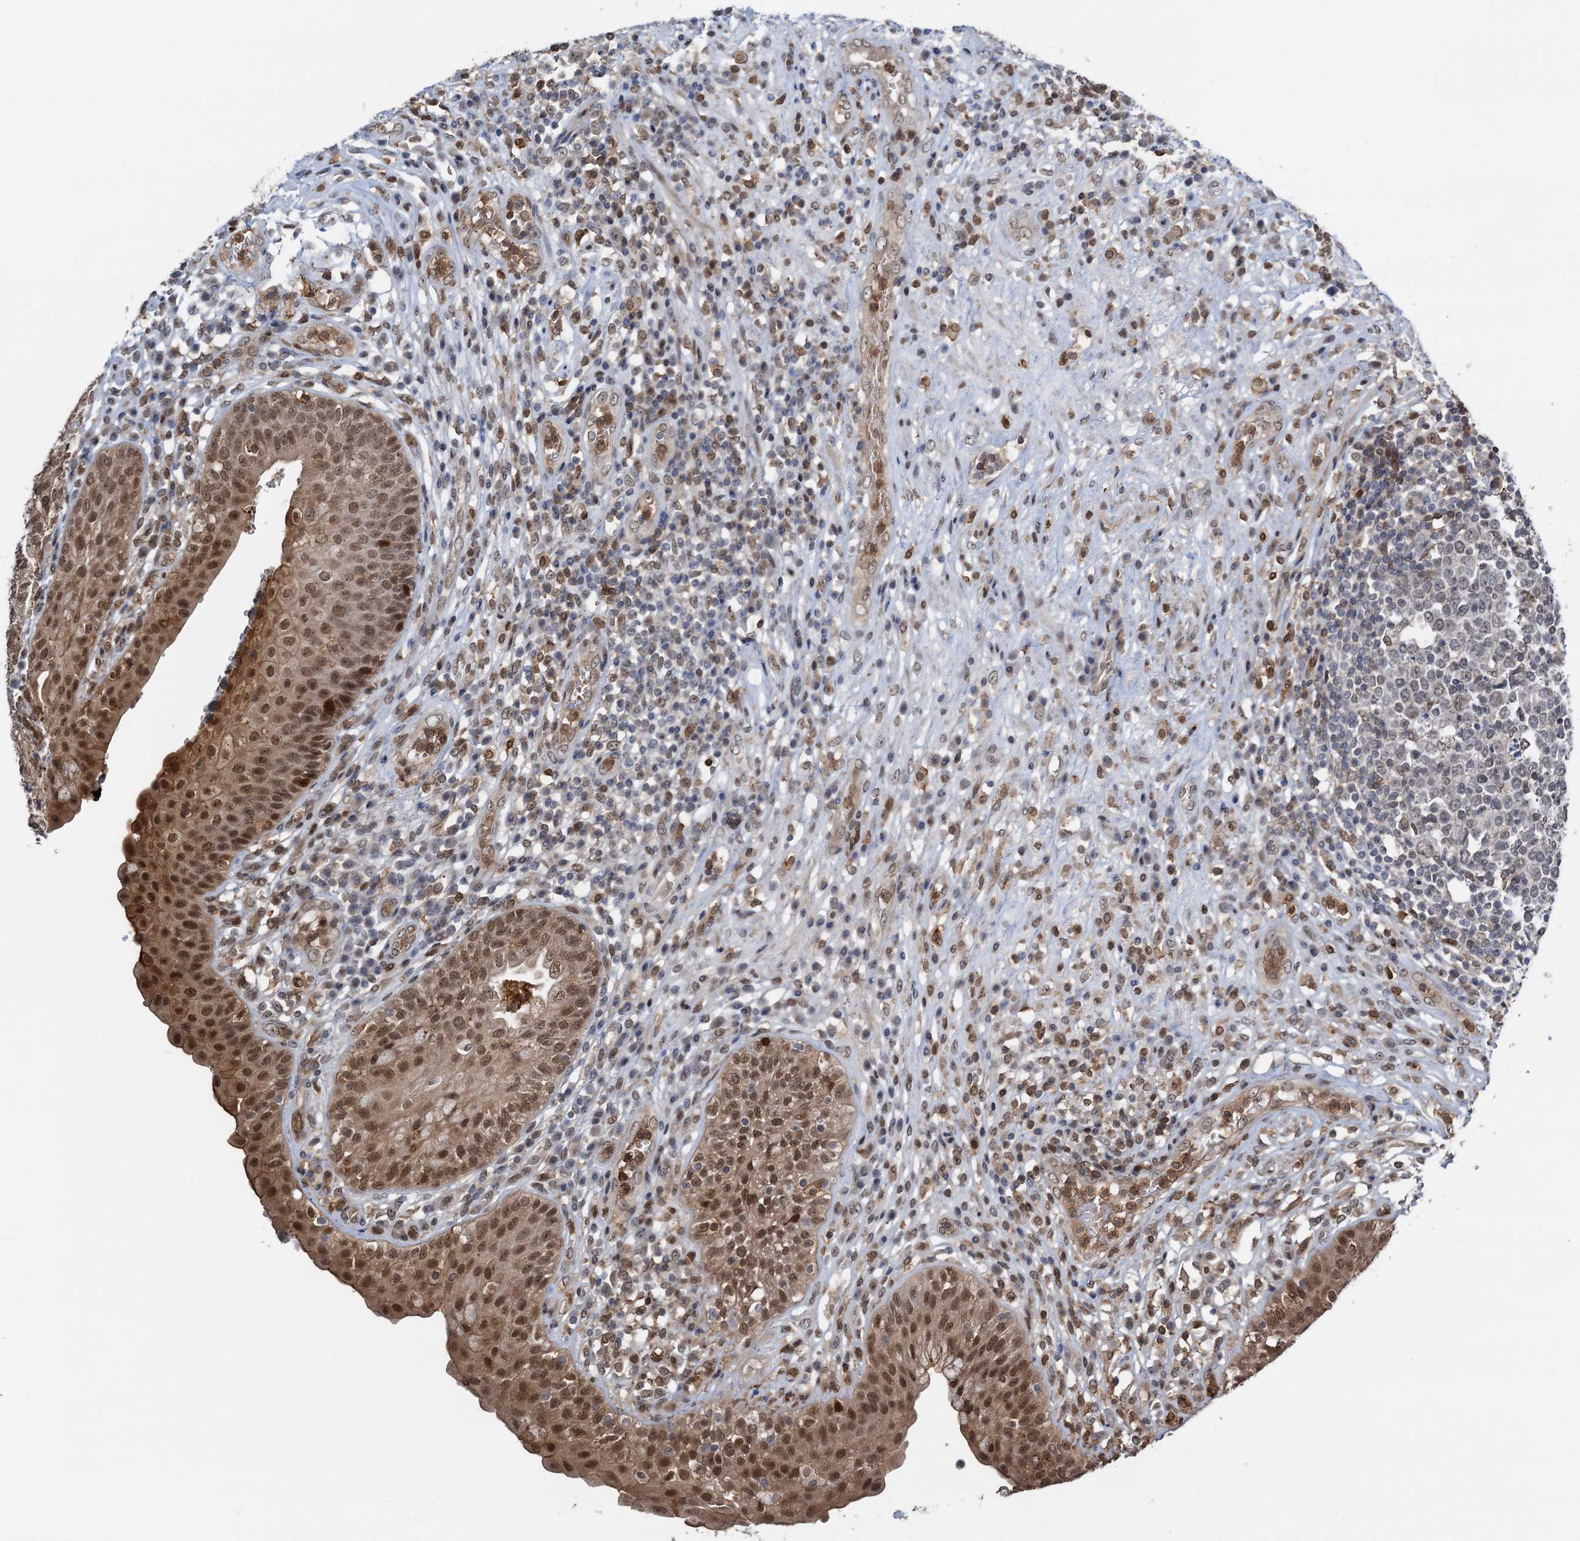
{"staining": {"intensity": "moderate", "quantity": ">75%", "location": "cytoplasmic/membranous,nuclear"}, "tissue": "urinary bladder", "cell_type": "Urothelial cells", "image_type": "normal", "snomed": [{"axis": "morphology", "description": "Normal tissue, NOS"}, {"axis": "topography", "description": "Urinary bladder"}], "caption": "Benign urinary bladder reveals moderate cytoplasmic/membranous,nuclear expression in approximately >75% of urothelial cells (IHC, brightfield microscopy, high magnification)..", "gene": "ZNF609", "patient": {"sex": "female", "age": 62}}